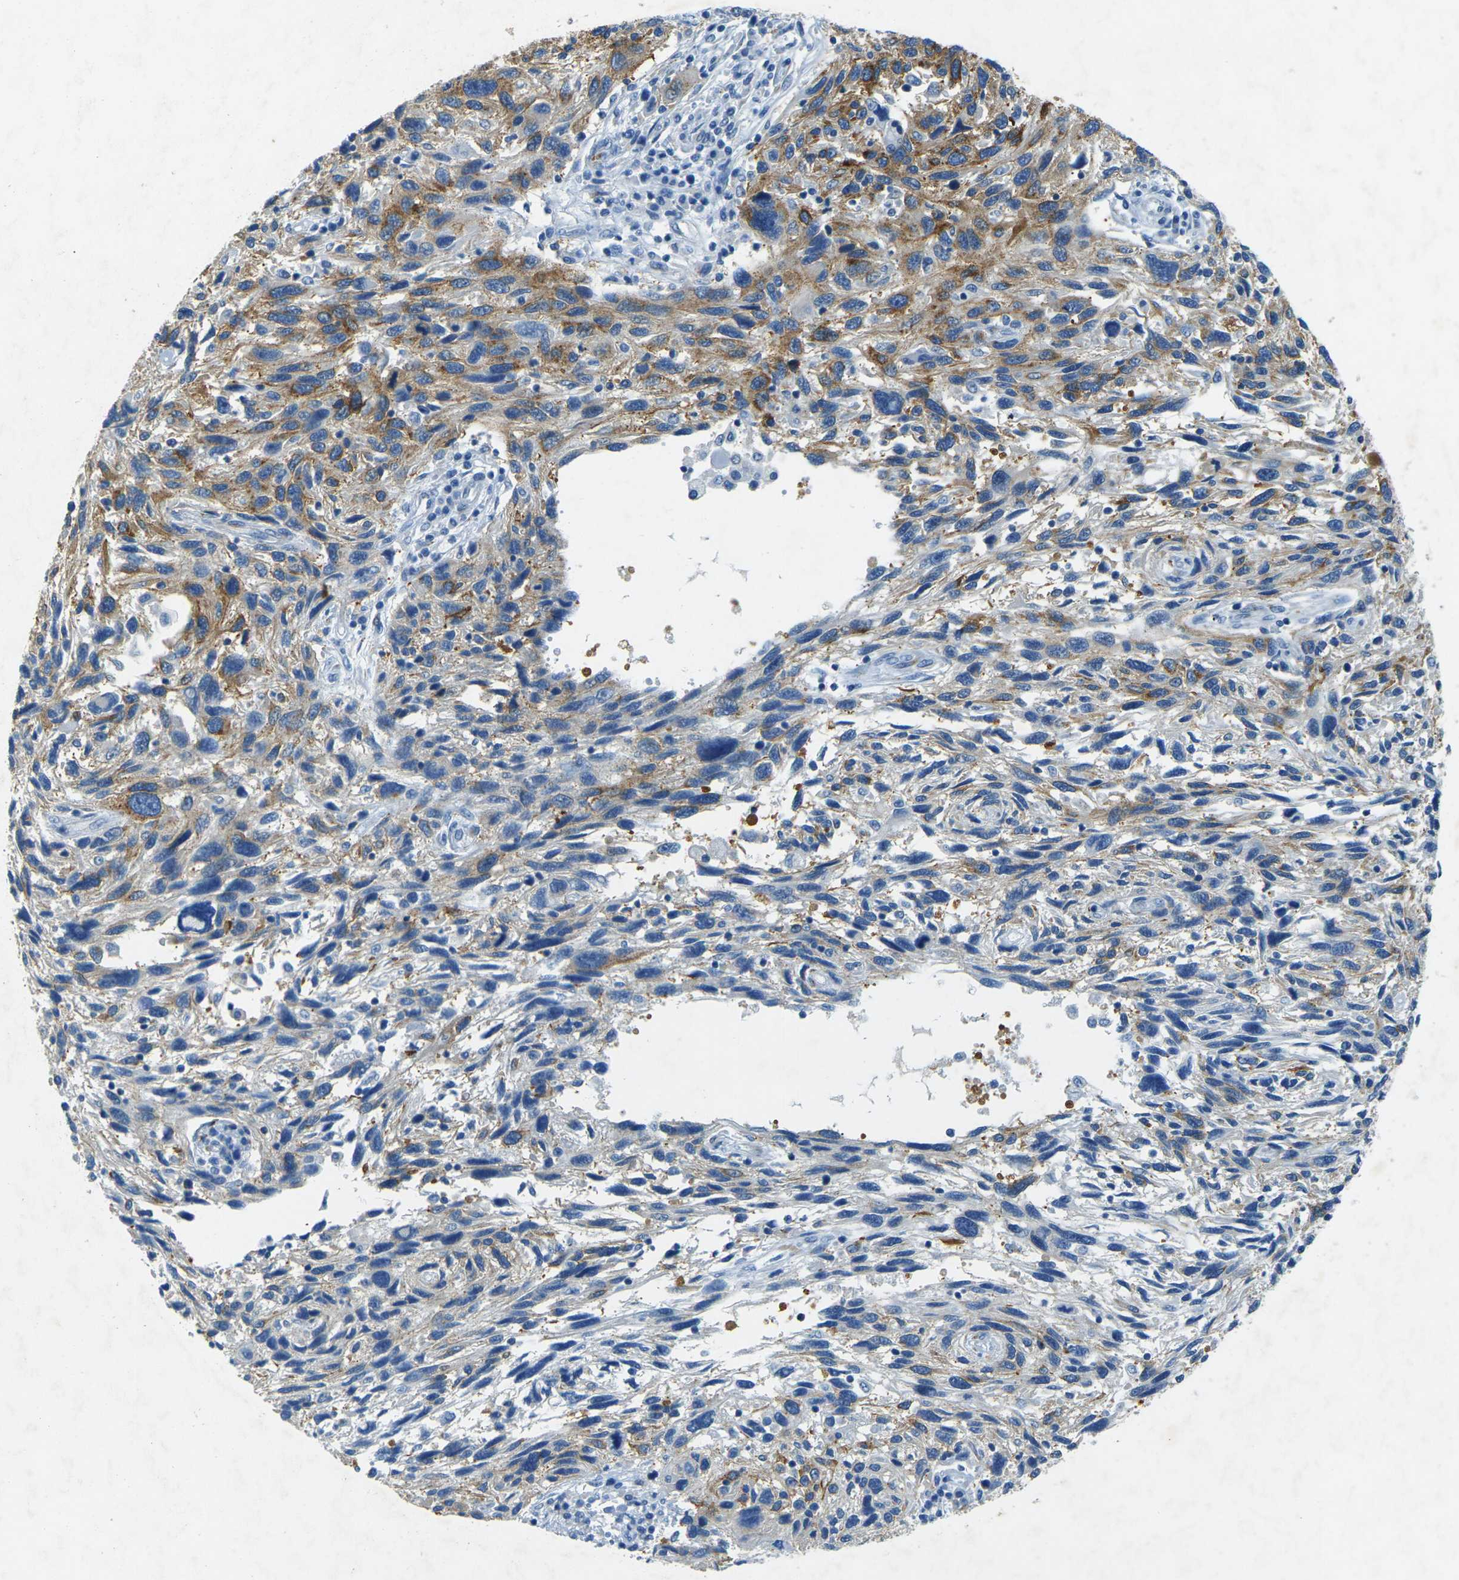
{"staining": {"intensity": "strong", "quantity": "25%-75%", "location": "cytoplasmic/membranous"}, "tissue": "melanoma", "cell_type": "Tumor cells", "image_type": "cancer", "snomed": [{"axis": "morphology", "description": "Malignant melanoma, NOS"}, {"axis": "topography", "description": "Skin"}], "caption": "An image of malignant melanoma stained for a protein demonstrates strong cytoplasmic/membranous brown staining in tumor cells.", "gene": "SORT1", "patient": {"sex": "male", "age": 53}}